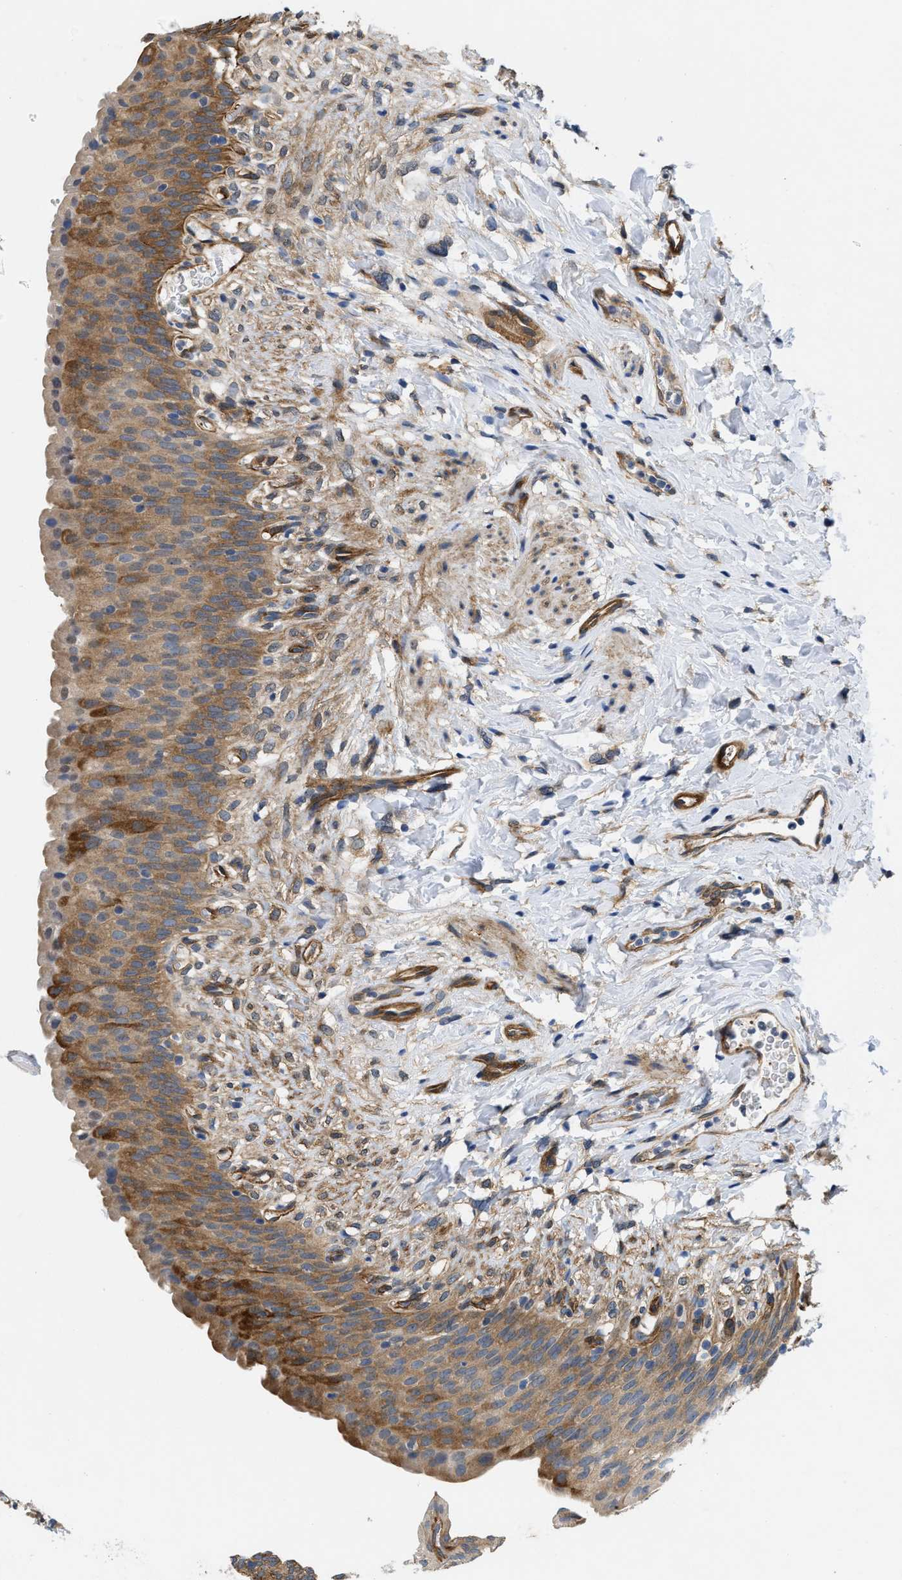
{"staining": {"intensity": "moderate", "quantity": ">75%", "location": "cytoplasmic/membranous"}, "tissue": "urinary bladder", "cell_type": "Urothelial cells", "image_type": "normal", "snomed": [{"axis": "morphology", "description": "Normal tissue, NOS"}, {"axis": "topography", "description": "Urinary bladder"}], "caption": "A medium amount of moderate cytoplasmic/membranous staining is identified in about >75% of urothelial cells in normal urinary bladder.", "gene": "RAPH1", "patient": {"sex": "female", "age": 79}}